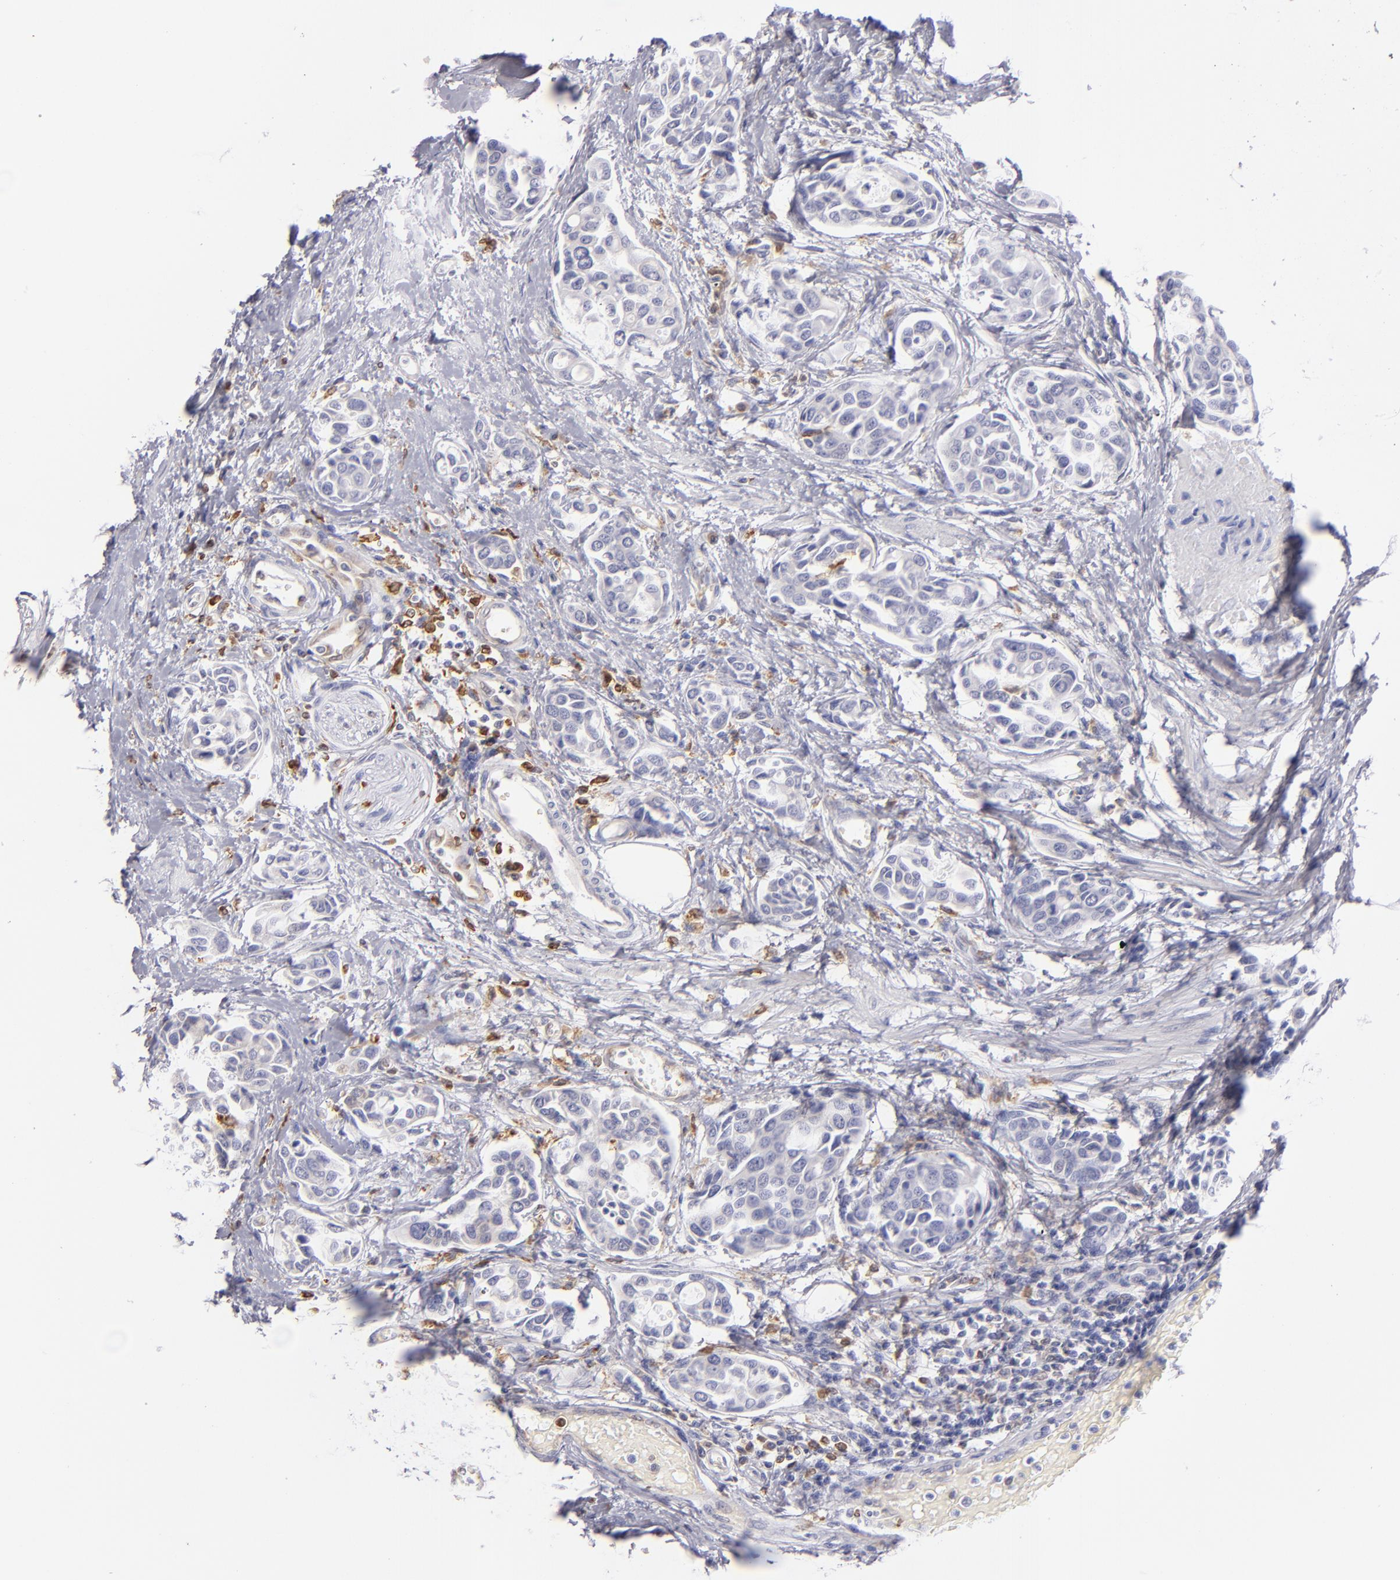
{"staining": {"intensity": "negative", "quantity": "none", "location": "none"}, "tissue": "urothelial cancer", "cell_type": "Tumor cells", "image_type": "cancer", "snomed": [{"axis": "morphology", "description": "Urothelial carcinoma, High grade"}, {"axis": "topography", "description": "Urinary bladder"}], "caption": "Urothelial cancer stained for a protein using IHC shows no expression tumor cells.", "gene": "CD74", "patient": {"sex": "male", "age": 78}}